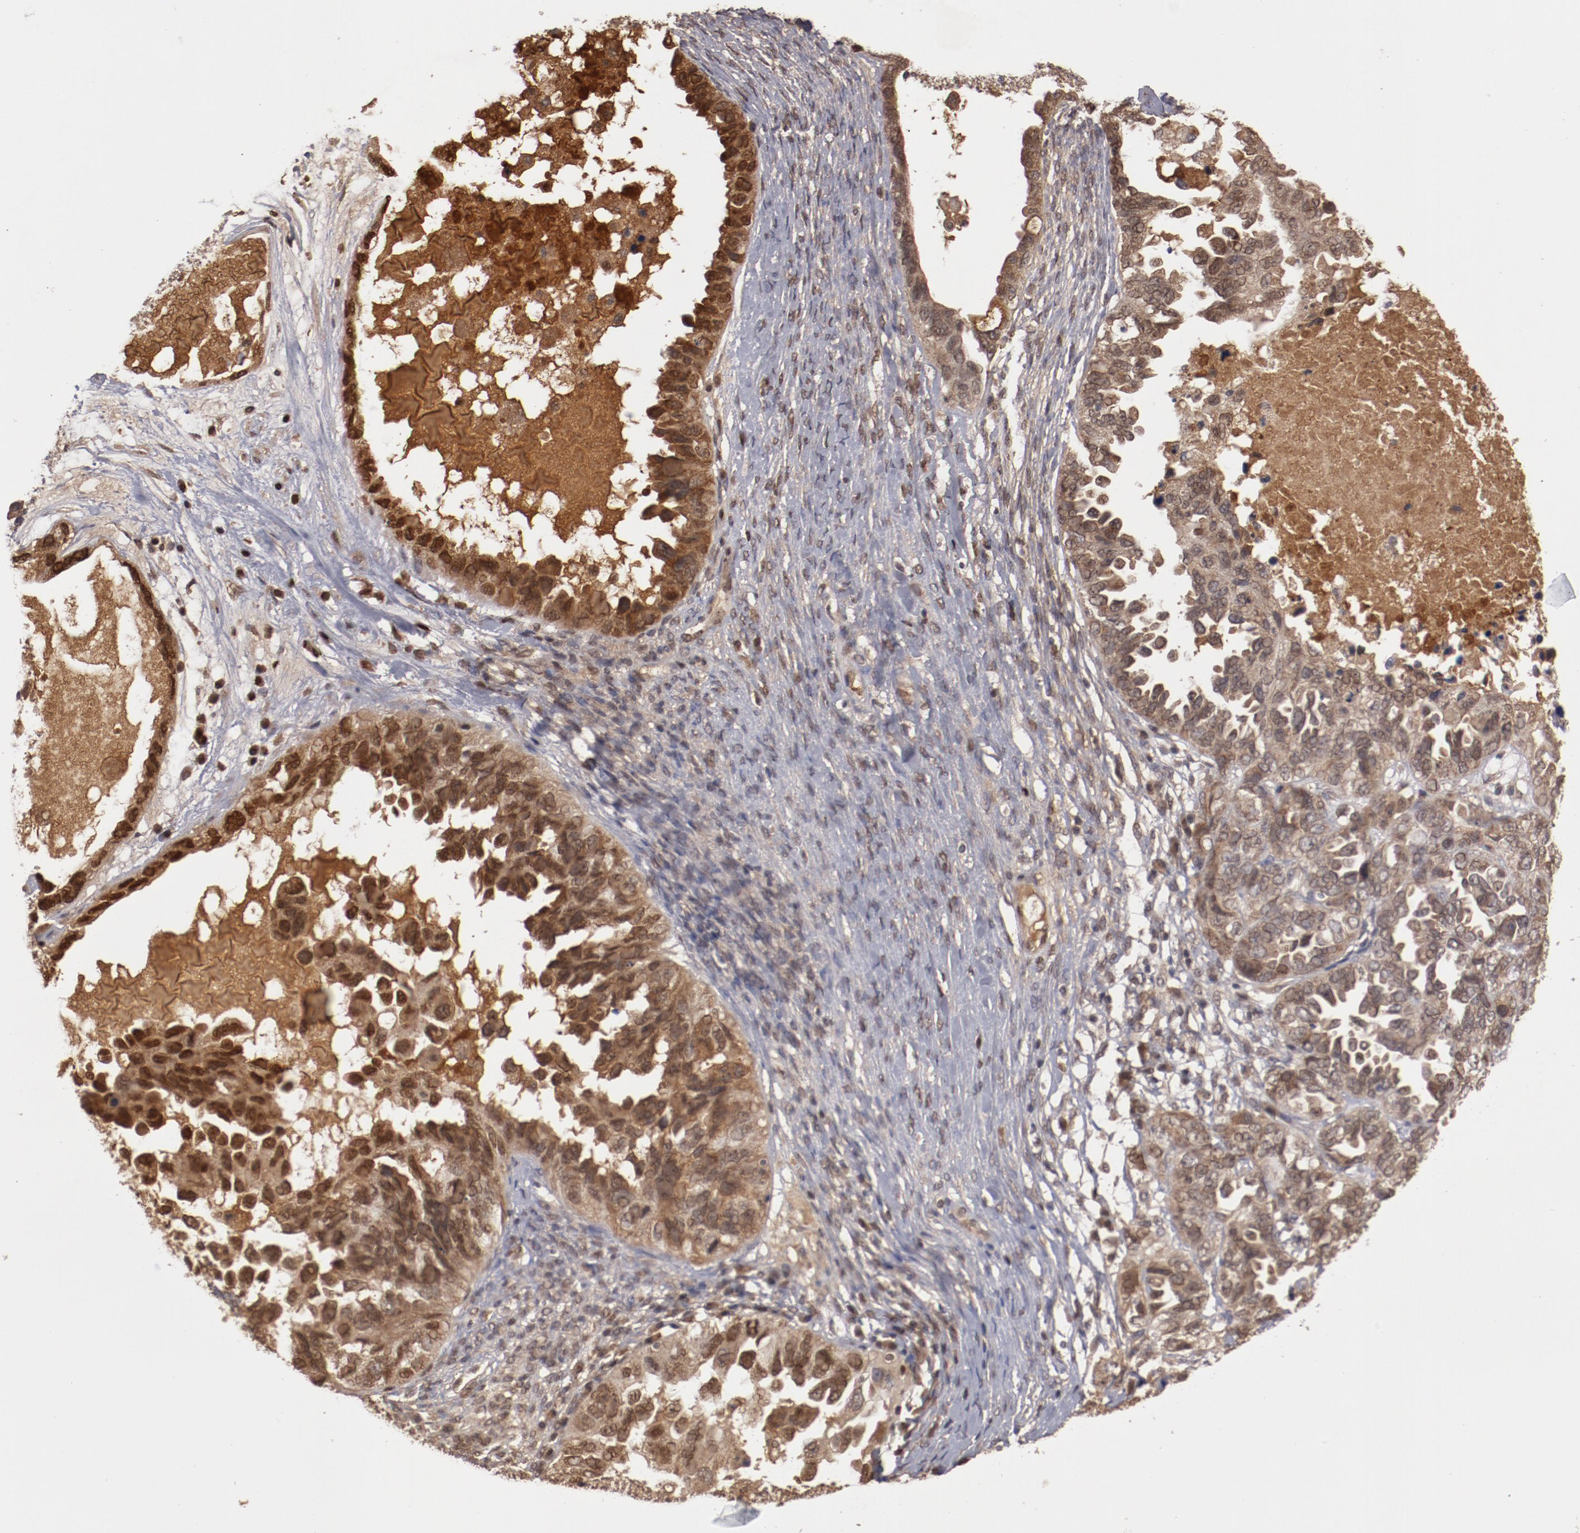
{"staining": {"intensity": "strong", "quantity": ">75%", "location": "cytoplasmic/membranous,nuclear"}, "tissue": "ovarian cancer", "cell_type": "Tumor cells", "image_type": "cancer", "snomed": [{"axis": "morphology", "description": "Cystadenocarcinoma, serous, NOS"}, {"axis": "topography", "description": "Ovary"}], "caption": "Ovarian serous cystadenocarcinoma stained with IHC reveals strong cytoplasmic/membranous and nuclear positivity in about >75% of tumor cells.", "gene": "SERPINA7", "patient": {"sex": "female", "age": 82}}